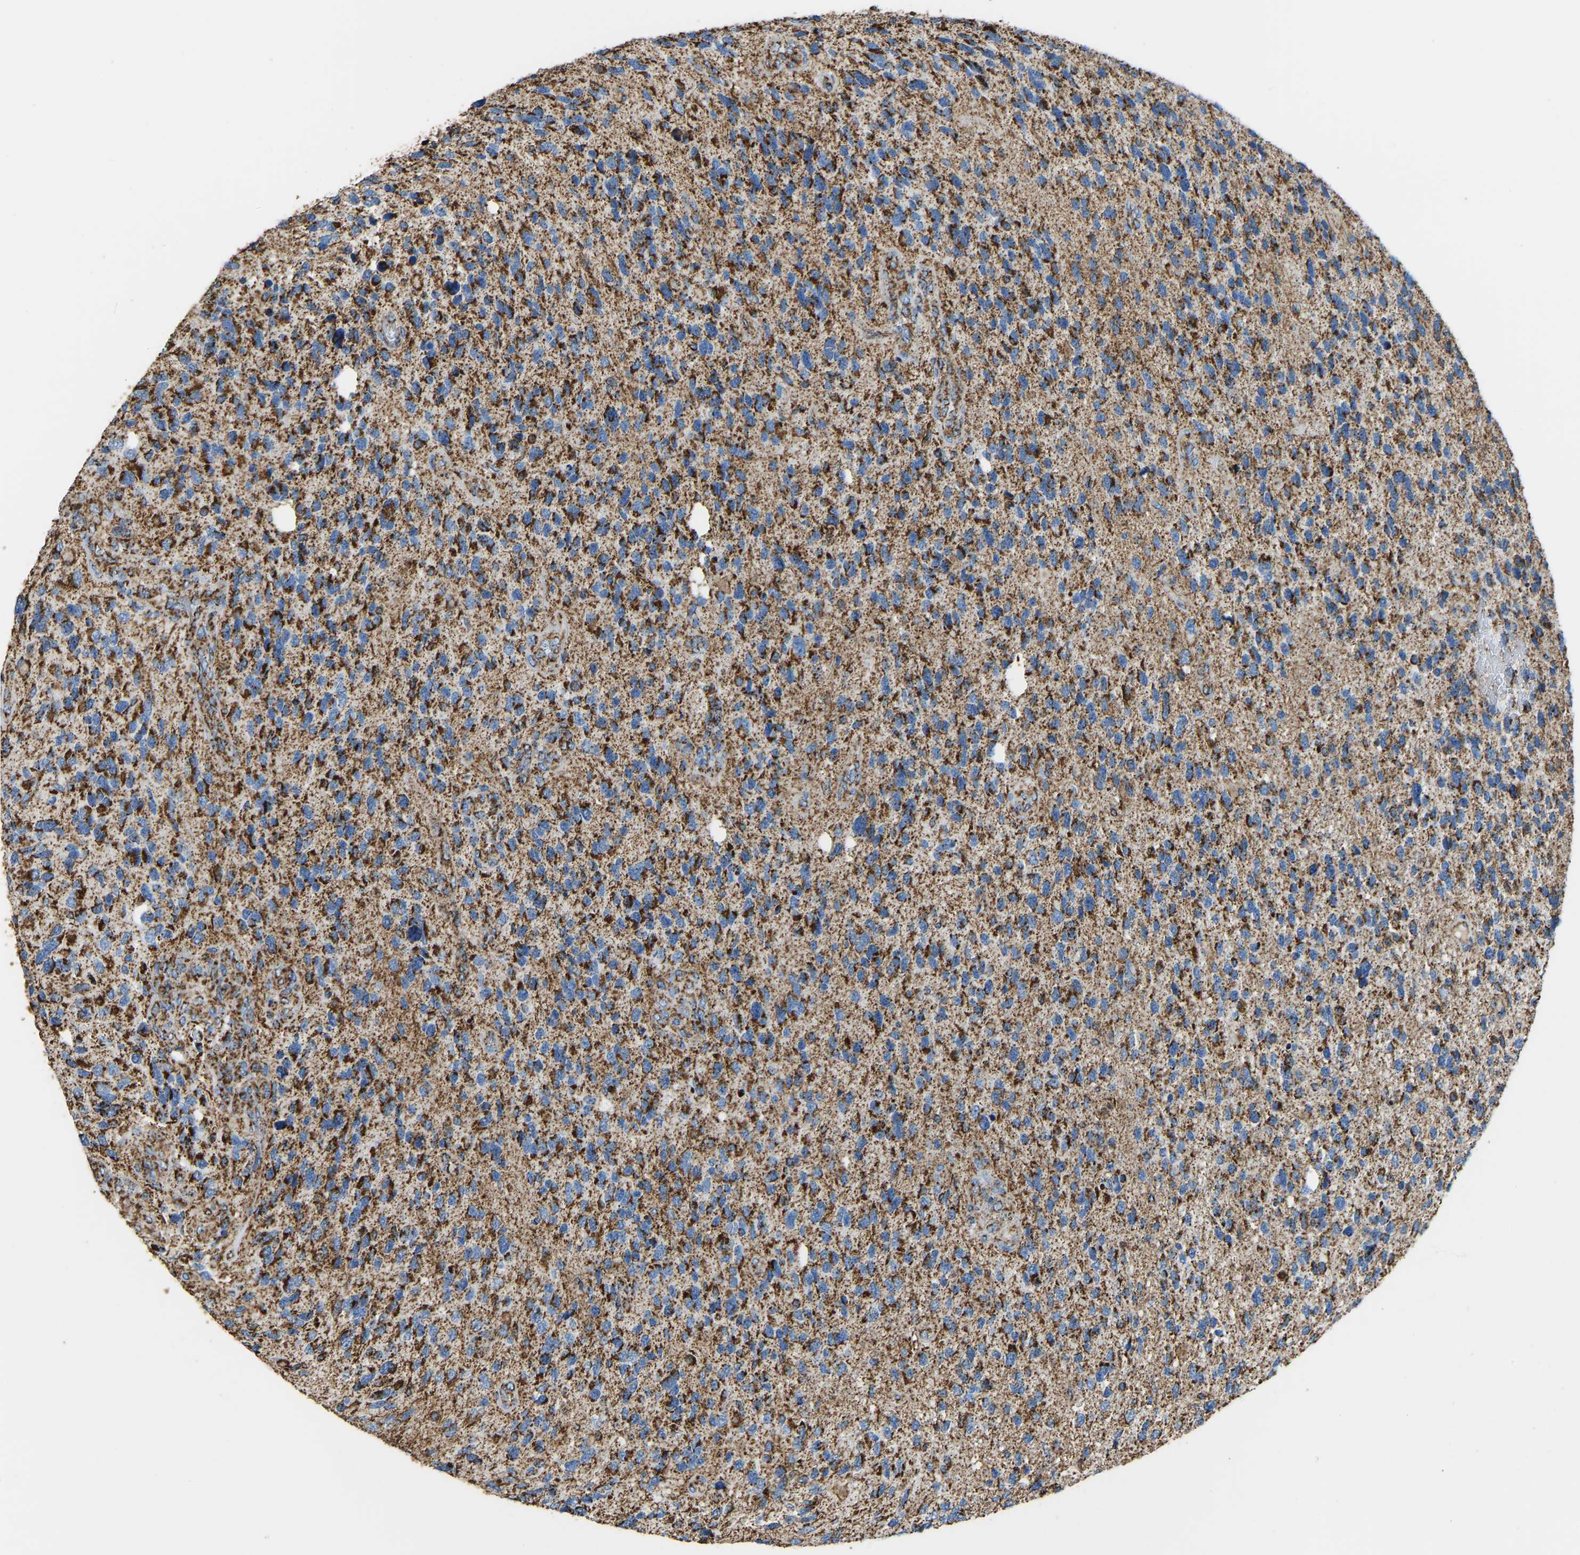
{"staining": {"intensity": "strong", "quantity": ">75%", "location": "cytoplasmic/membranous"}, "tissue": "glioma", "cell_type": "Tumor cells", "image_type": "cancer", "snomed": [{"axis": "morphology", "description": "Glioma, malignant, High grade"}, {"axis": "topography", "description": "Brain"}], "caption": "The image shows staining of malignant glioma (high-grade), revealing strong cytoplasmic/membranous protein expression (brown color) within tumor cells.", "gene": "IRX6", "patient": {"sex": "female", "age": 58}}